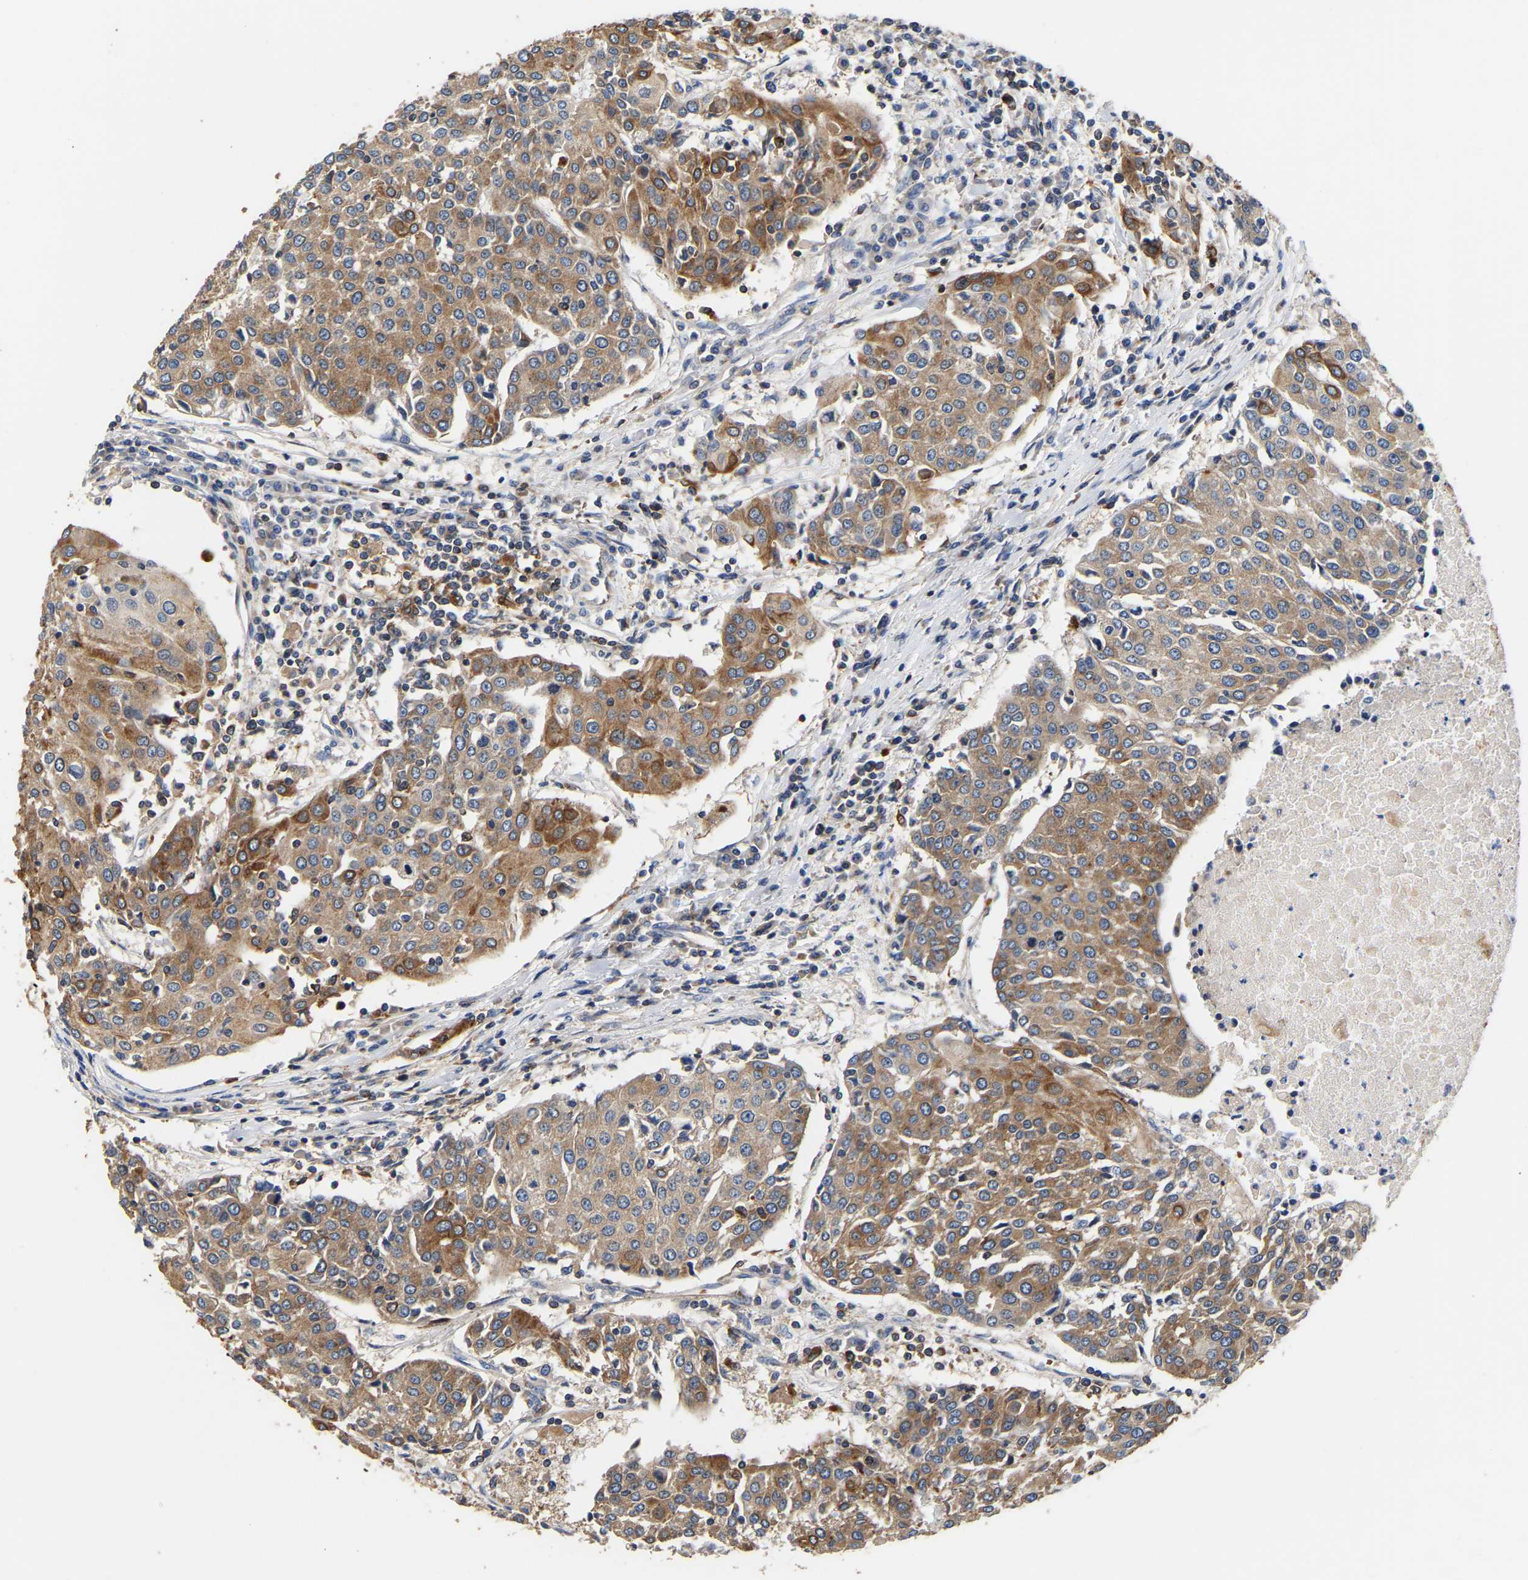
{"staining": {"intensity": "moderate", "quantity": ">75%", "location": "cytoplasmic/membranous"}, "tissue": "urothelial cancer", "cell_type": "Tumor cells", "image_type": "cancer", "snomed": [{"axis": "morphology", "description": "Urothelial carcinoma, High grade"}, {"axis": "topography", "description": "Urinary bladder"}], "caption": "High-magnification brightfield microscopy of urothelial carcinoma (high-grade) stained with DAB (brown) and counterstained with hematoxylin (blue). tumor cells exhibit moderate cytoplasmic/membranous positivity is identified in approximately>75% of cells.", "gene": "LRBA", "patient": {"sex": "female", "age": 85}}